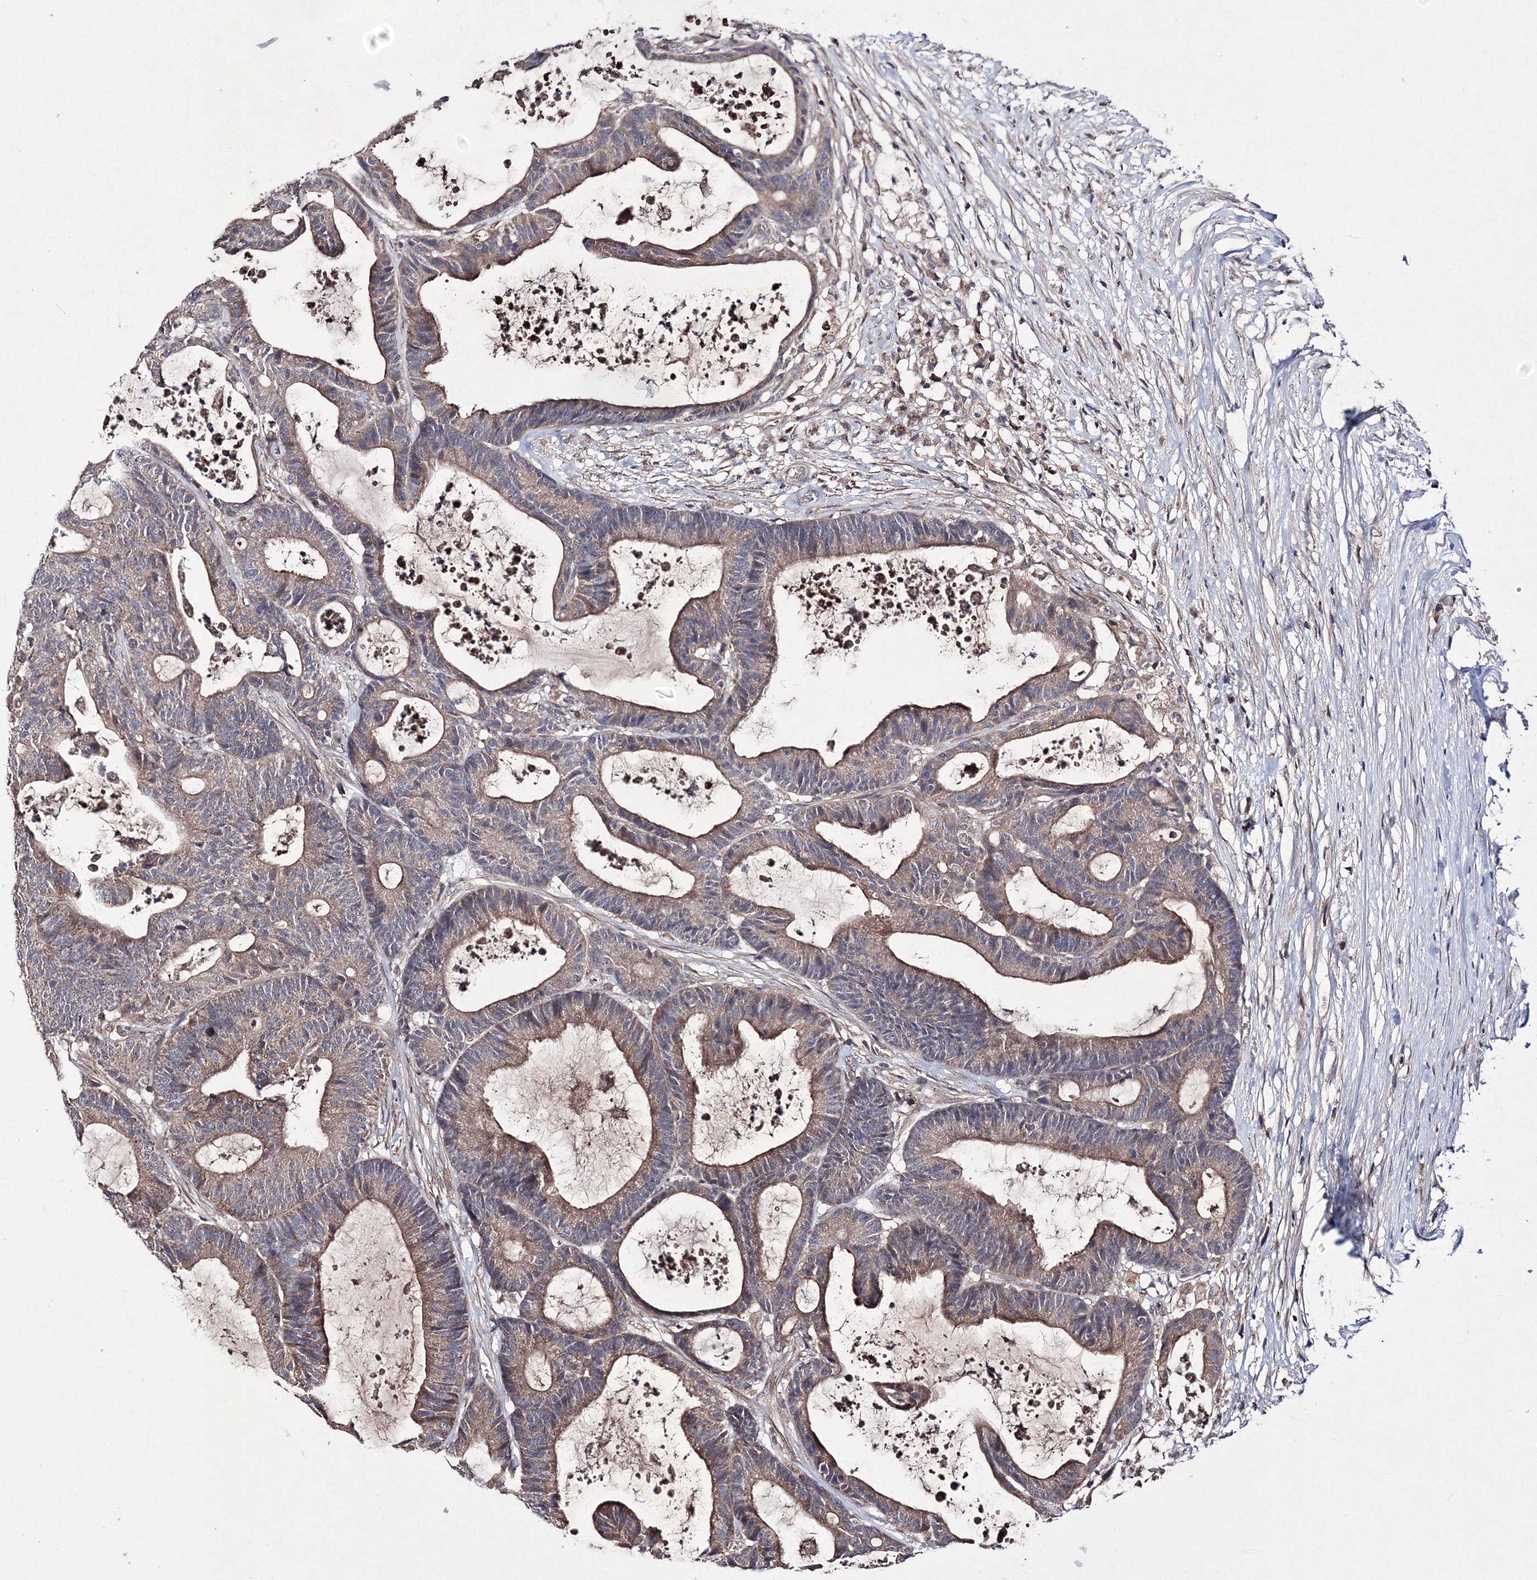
{"staining": {"intensity": "weak", "quantity": ">75%", "location": "cytoplasmic/membranous"}, "tissue": "colorectal cancer", "cell_type": "Tumor cells", "image_type": "cancer", "snomed": [{"axis": "morphology", "description": "Adenocarcinoma, NOS"}, {"axis": "topography", "description": "Colon"}], "caption": "IHC staining of colorectal adenocarcinoma, which shows low levels of weak cytoplasmic/membranous positivity in approximately >75% of tumor cells indicating weak cytoplasmic/membranous protein expression. The staining was performed using DAB (3,3'-diaminobenzidine) (brown) for protein detection and nuclei were counterstained in hematoxylin (blue).", "gene": "PPP2R2B", "patient": {"sex": "female", "age": 84}}